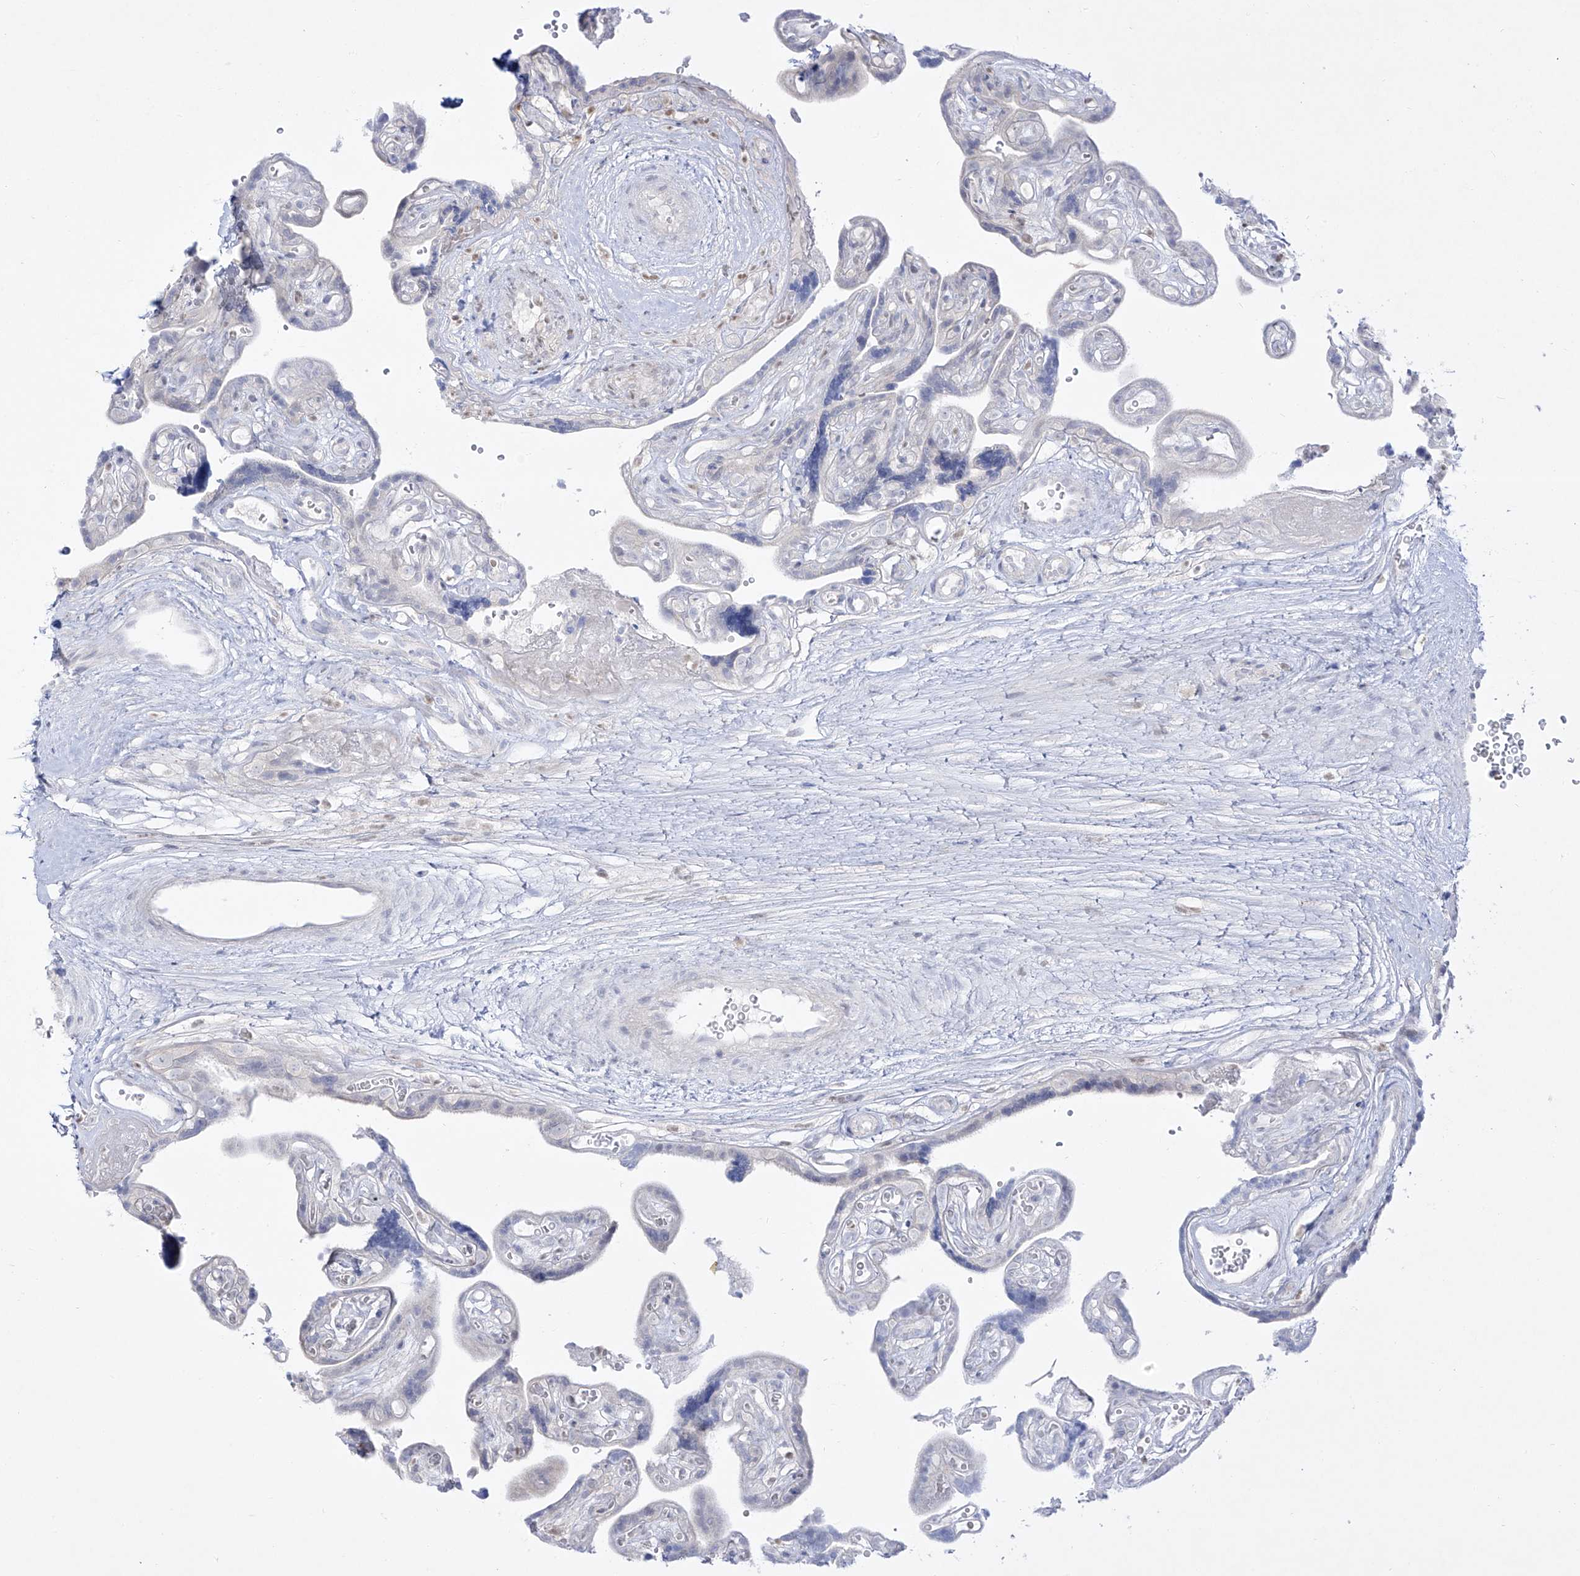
{"staining": {"intensity": "negative", "quantity": "none", "location": "none"}, "tissue": "placenta", "cell_type": "Decidual cells", "image_type": "normal", "snomed": [{"axis": "morphology", "description": "Normal tissue, NOS"}, {"axis": "topography", "description": "Placenta"}], "caption": "Immunohistochemical staining of unremarkable human placenta shows no significant positivity in decidual cells. (DAB (3,3'-diaminobenzidine) immunohistochemistry, high magnification).", "gene": "DMKN", "patient": {"sex": "female", "age": 30}}